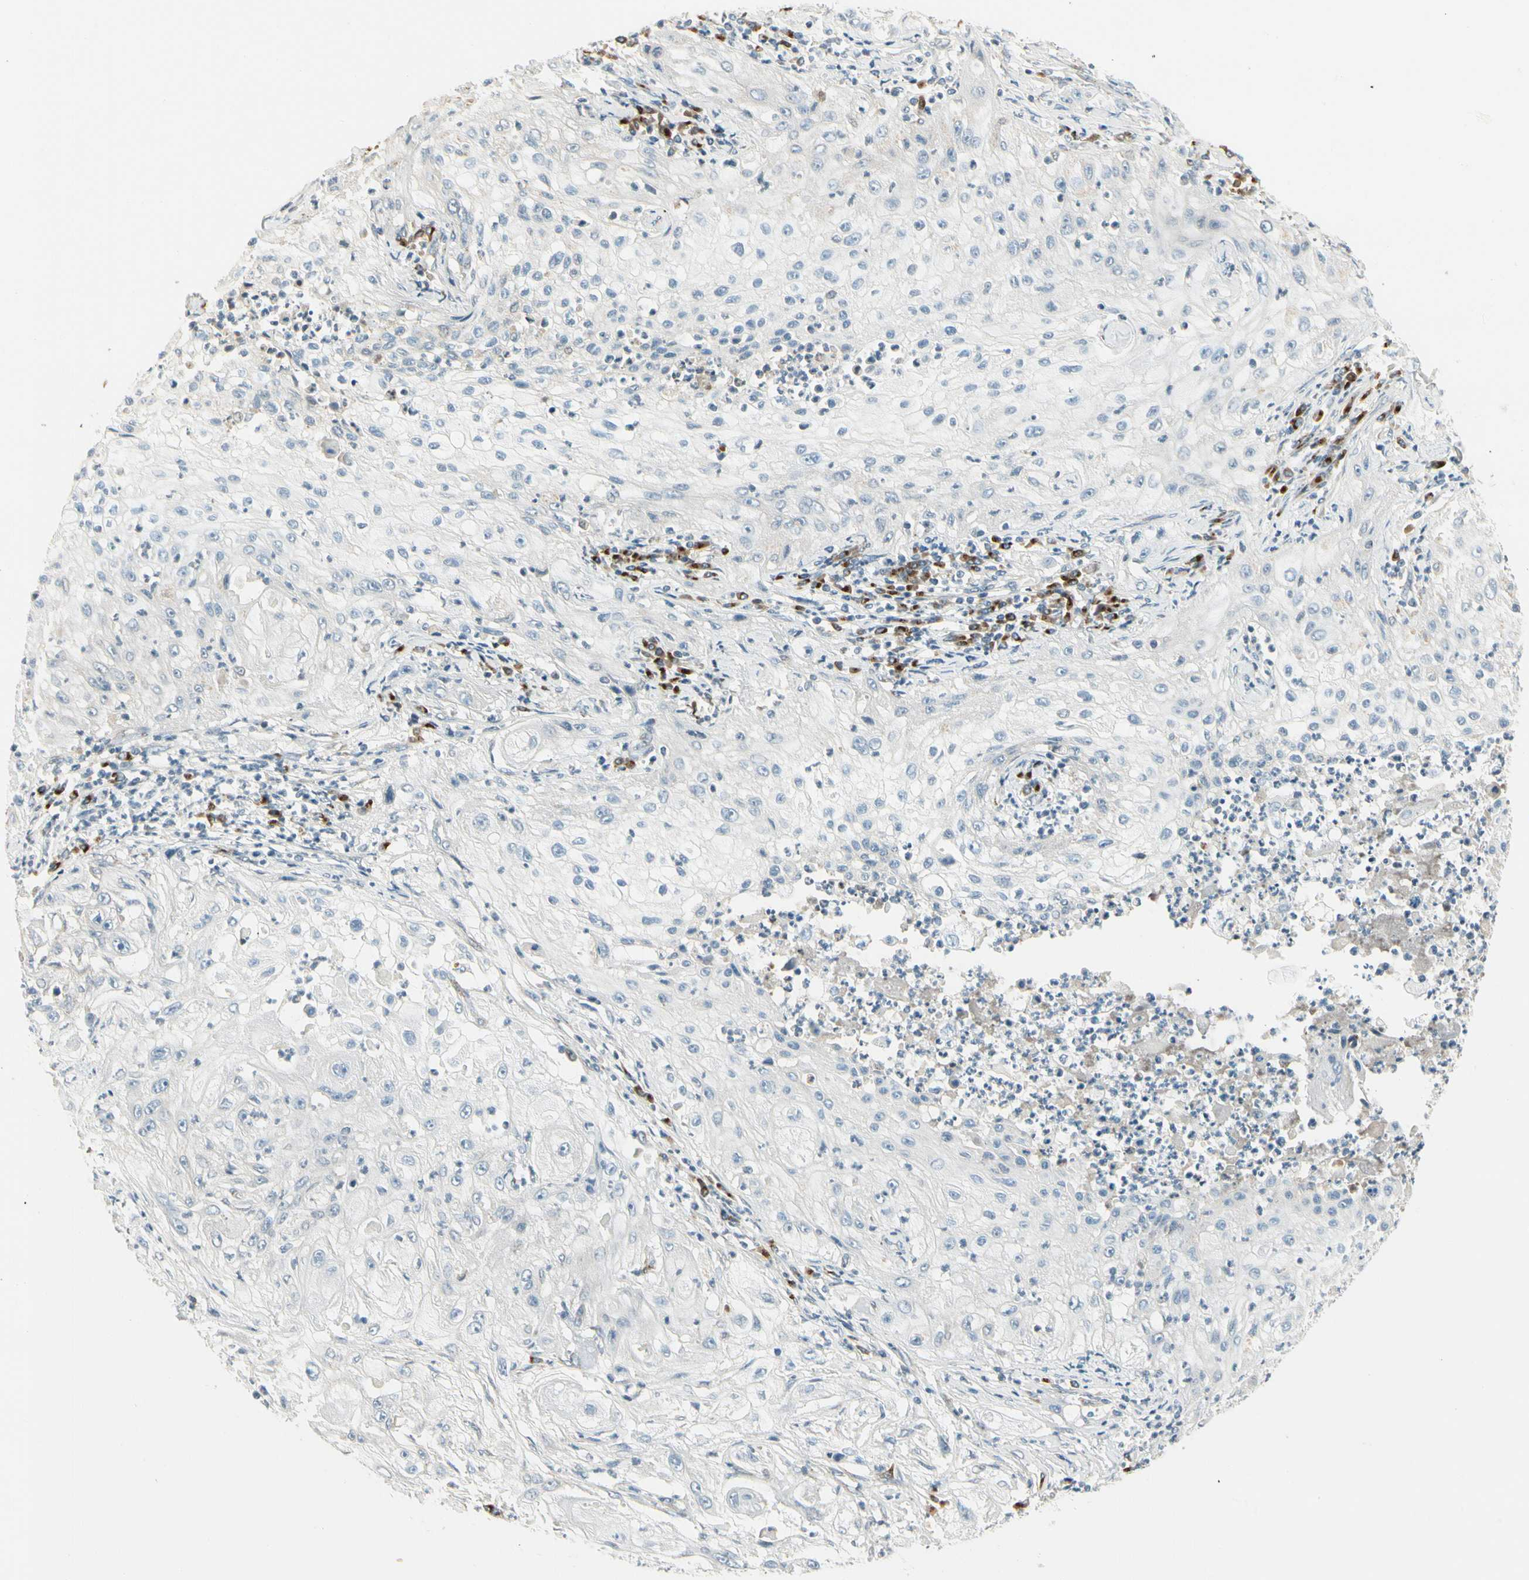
{"staining": {"intensity": "negative", "quantity": "none", "location": "none"}, "tissue": "lung cancer", "cell_type": "Tumor cells", "image_type": "cancer", "snomed": [{"axis": "morphology", "description": "Inflammation, NOS"}, {"axis": "morphology", "description": "Squamous cell carcinoma, NOS"}, {"axis": "topography", "description": "Lymph node"}, {"axis": "topography", "description": "Soft tissue"}, {"axis": "topography", "description": "Lung"}], "caption": "Tumor cells are negative for brown protein staining in lung cancer. The staining is performed using DAB brown chromogen with nuclei counter-stained in using hematoxylin.", "gene": "MANSC1", "patient": {"sex": "male", "age": 66}}